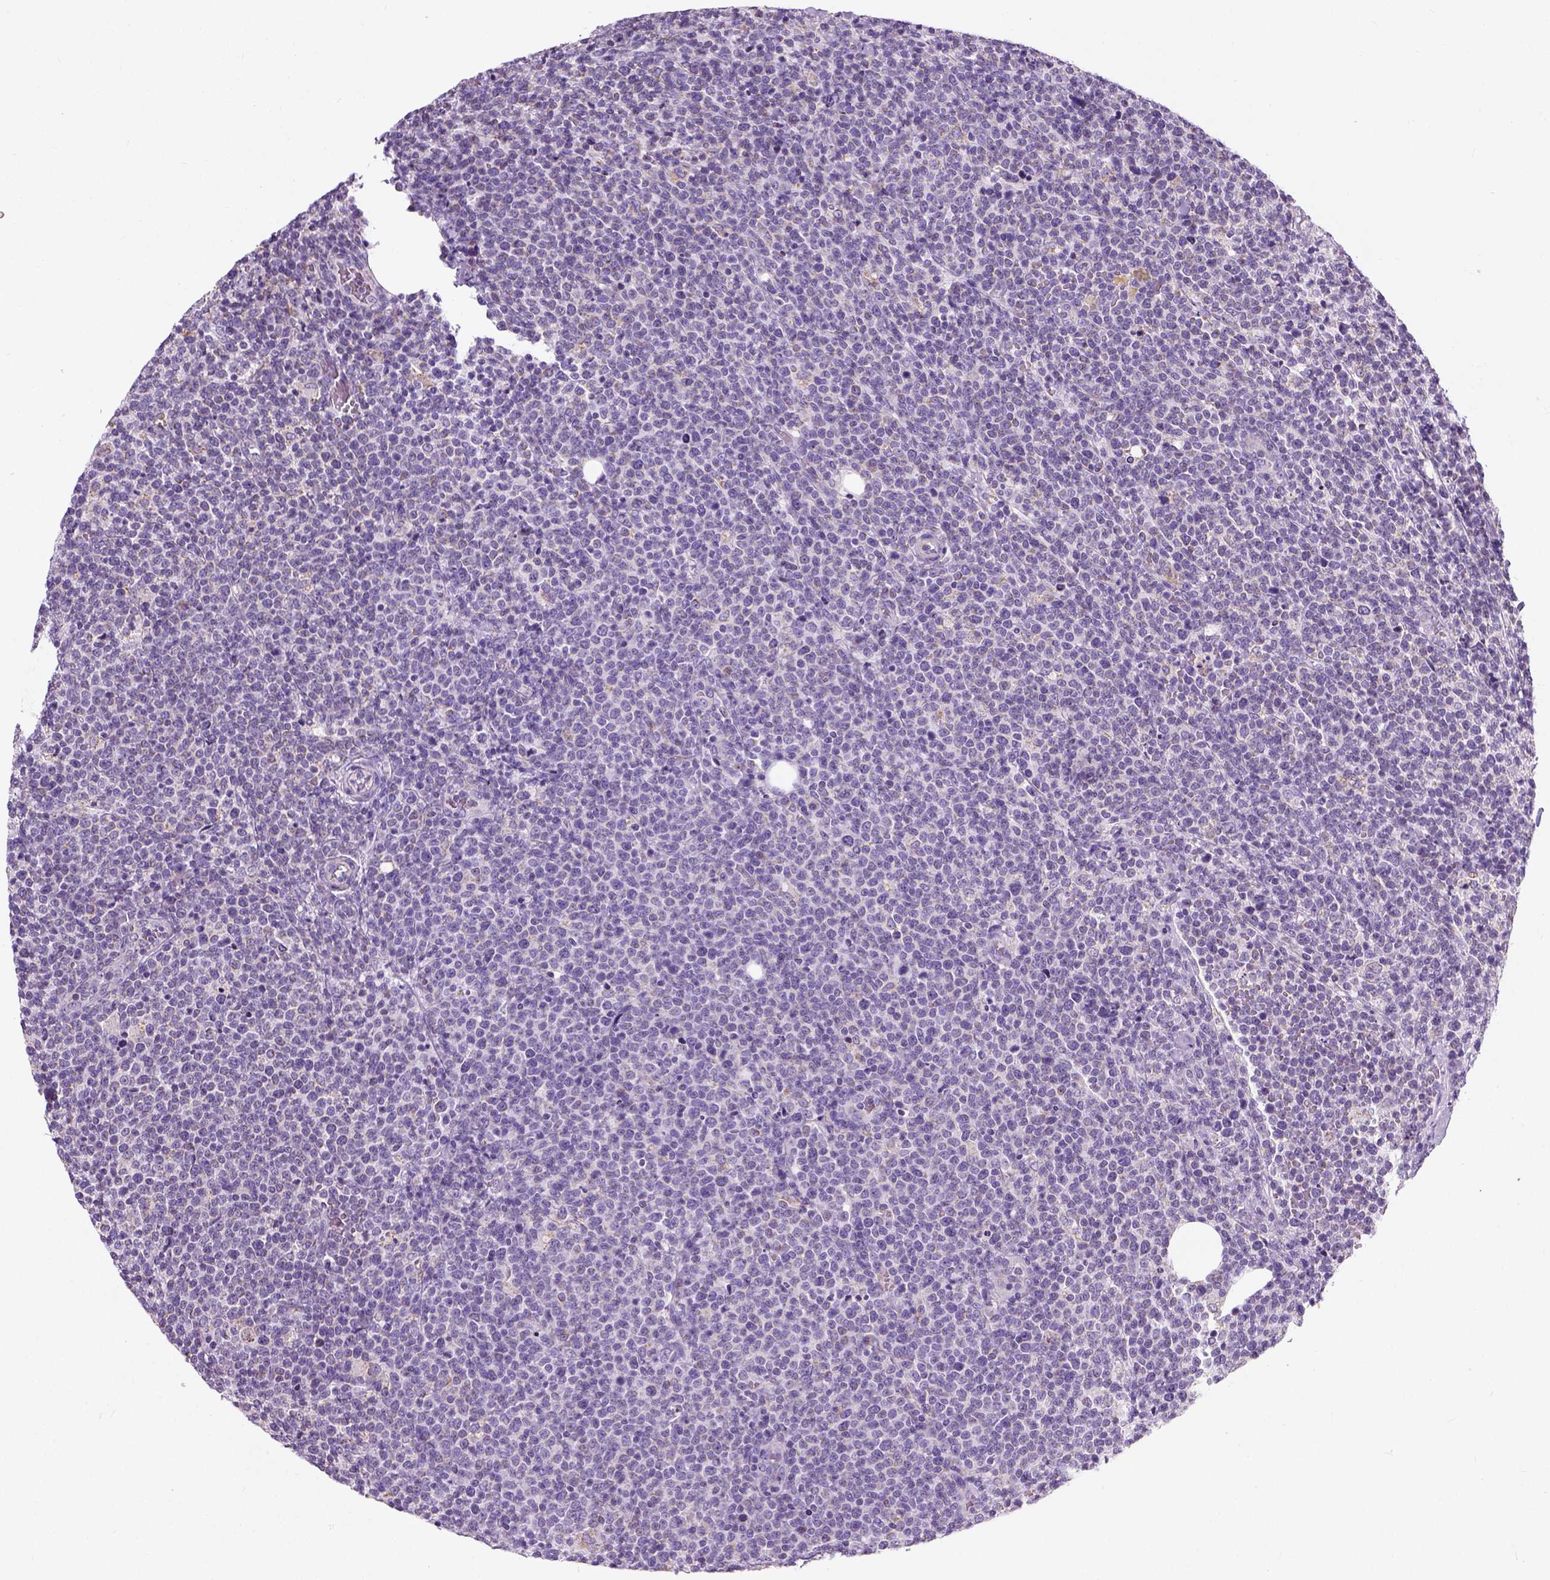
{"staining": {"intensity": "negative", "quantity": "none", "location": "none"}, "tissue": "lymphoma", "cell_type": "Tumor cells", "image_type": "cancer", "snomed": [{"axis": "morphology", "description": "Malignant lymphoma, non-Hodgkin's type, High grade"}, {"axis": "topography", "description": "Lymph node"}], "caption": "This is a micrograph of IHC staining of malignant lymphoma, non-Hodgkin's type (high-grade), which shows no staining in tumor cells.", "gene": "CHODL", "patient": {"sex": "male", "age": 61}}